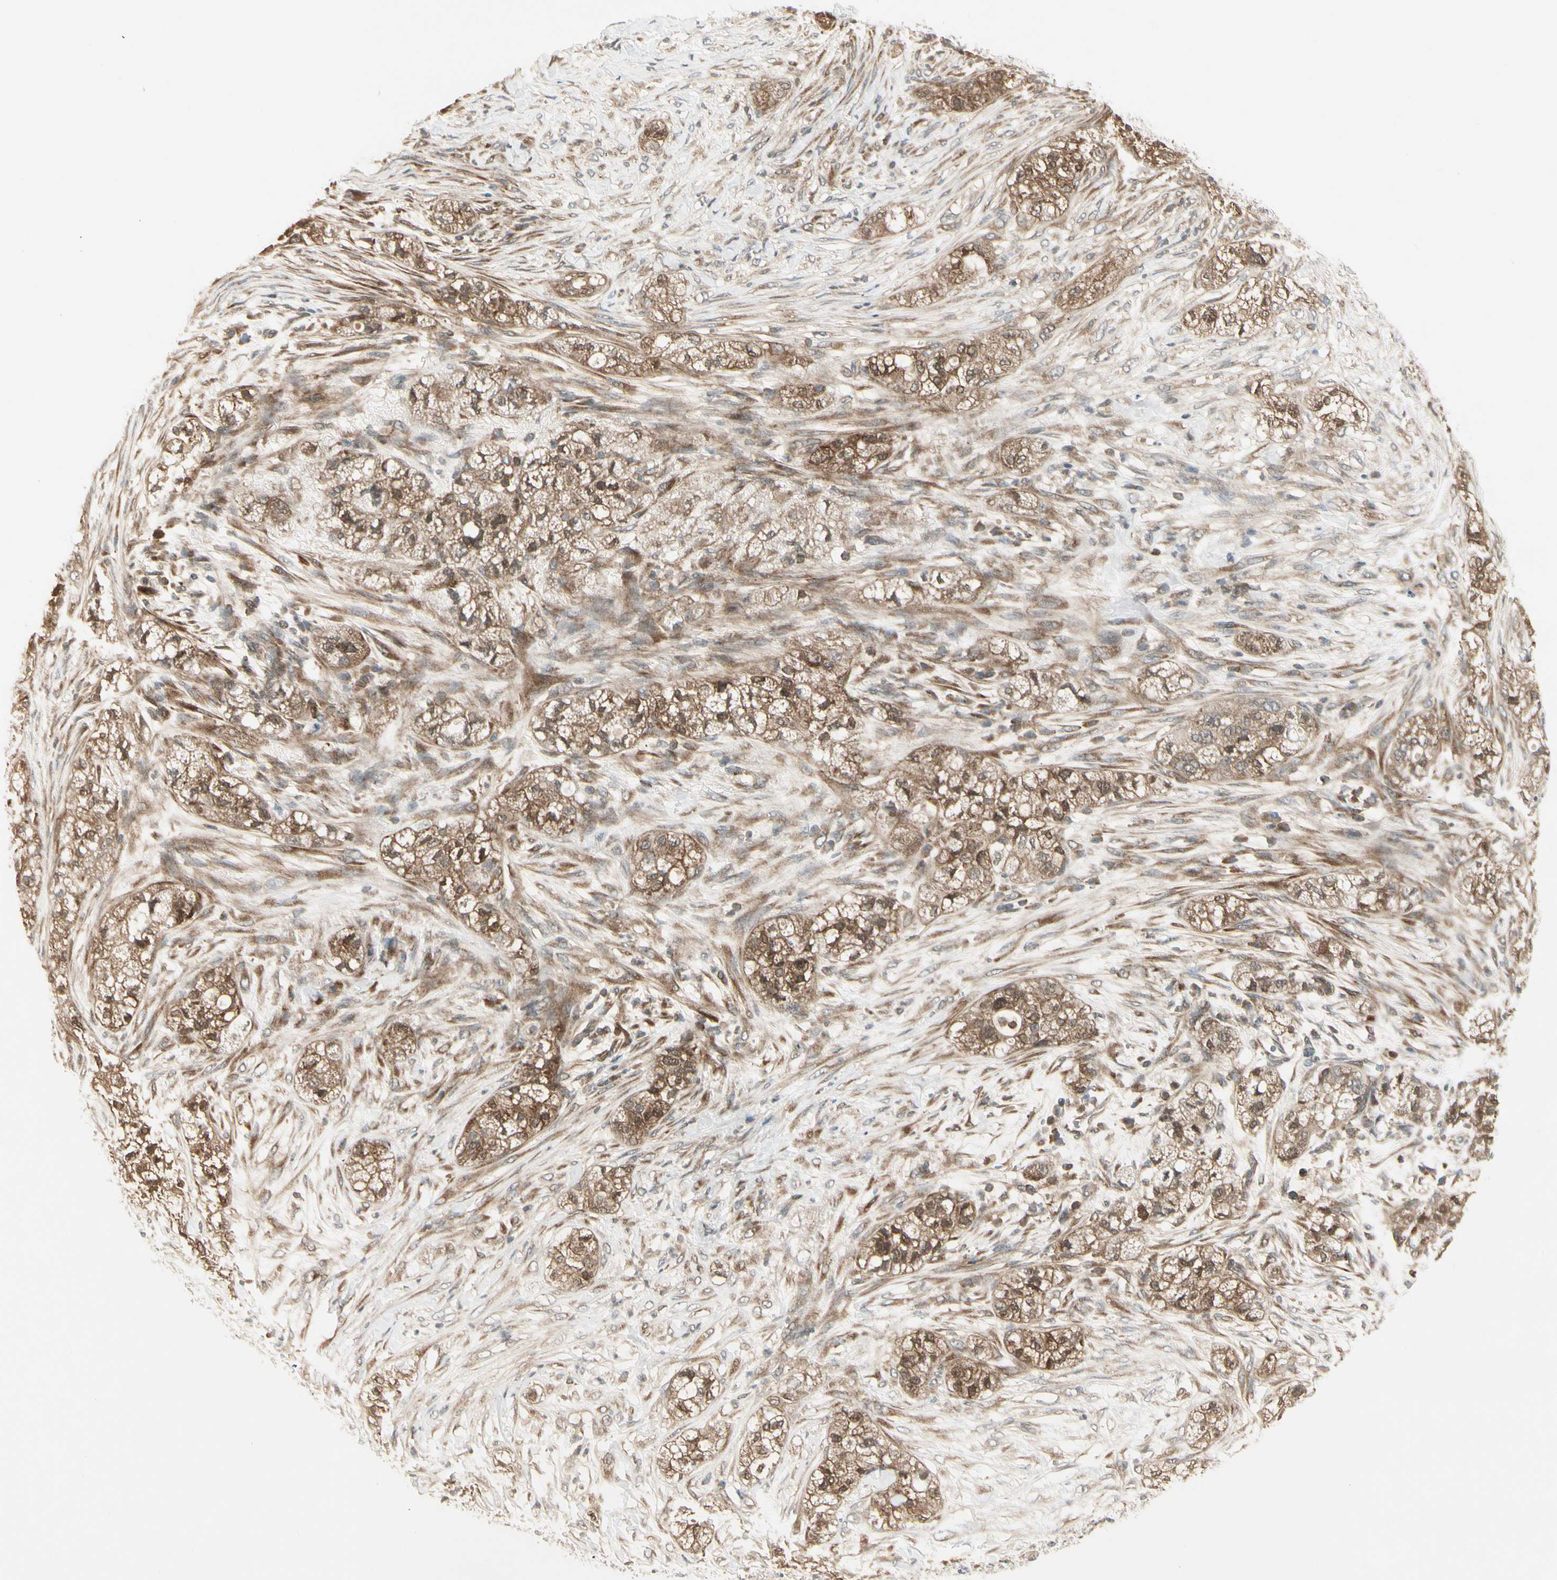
{"staining": {"intensity": "moderate", "quantity": ">75%", "location": "cytoplasmic/membranous"}, "tissue": "pancreatic cancer", "cell_type": "Tumor cells", "image_type": "cancer", "snomed": [{"axis": "morphology", "description": "Adenocarcinoma, NOS"}, {"axis": "topography", "description": "Pancreas"}], "caption": "Pancreatic cancer was stained to show a protein in brown. There is medium levels of moderate cytoplasmic/membranous positivity in approximately >75% of tumor cells. (Stains: DAB (3,3'-diaminobenzidine) in brown, nuclei in blue, Microscopy: brightfield microscopy at high magnification).", "gene": "OXSR1", "patient": {"sex": "female", "age": 78}}